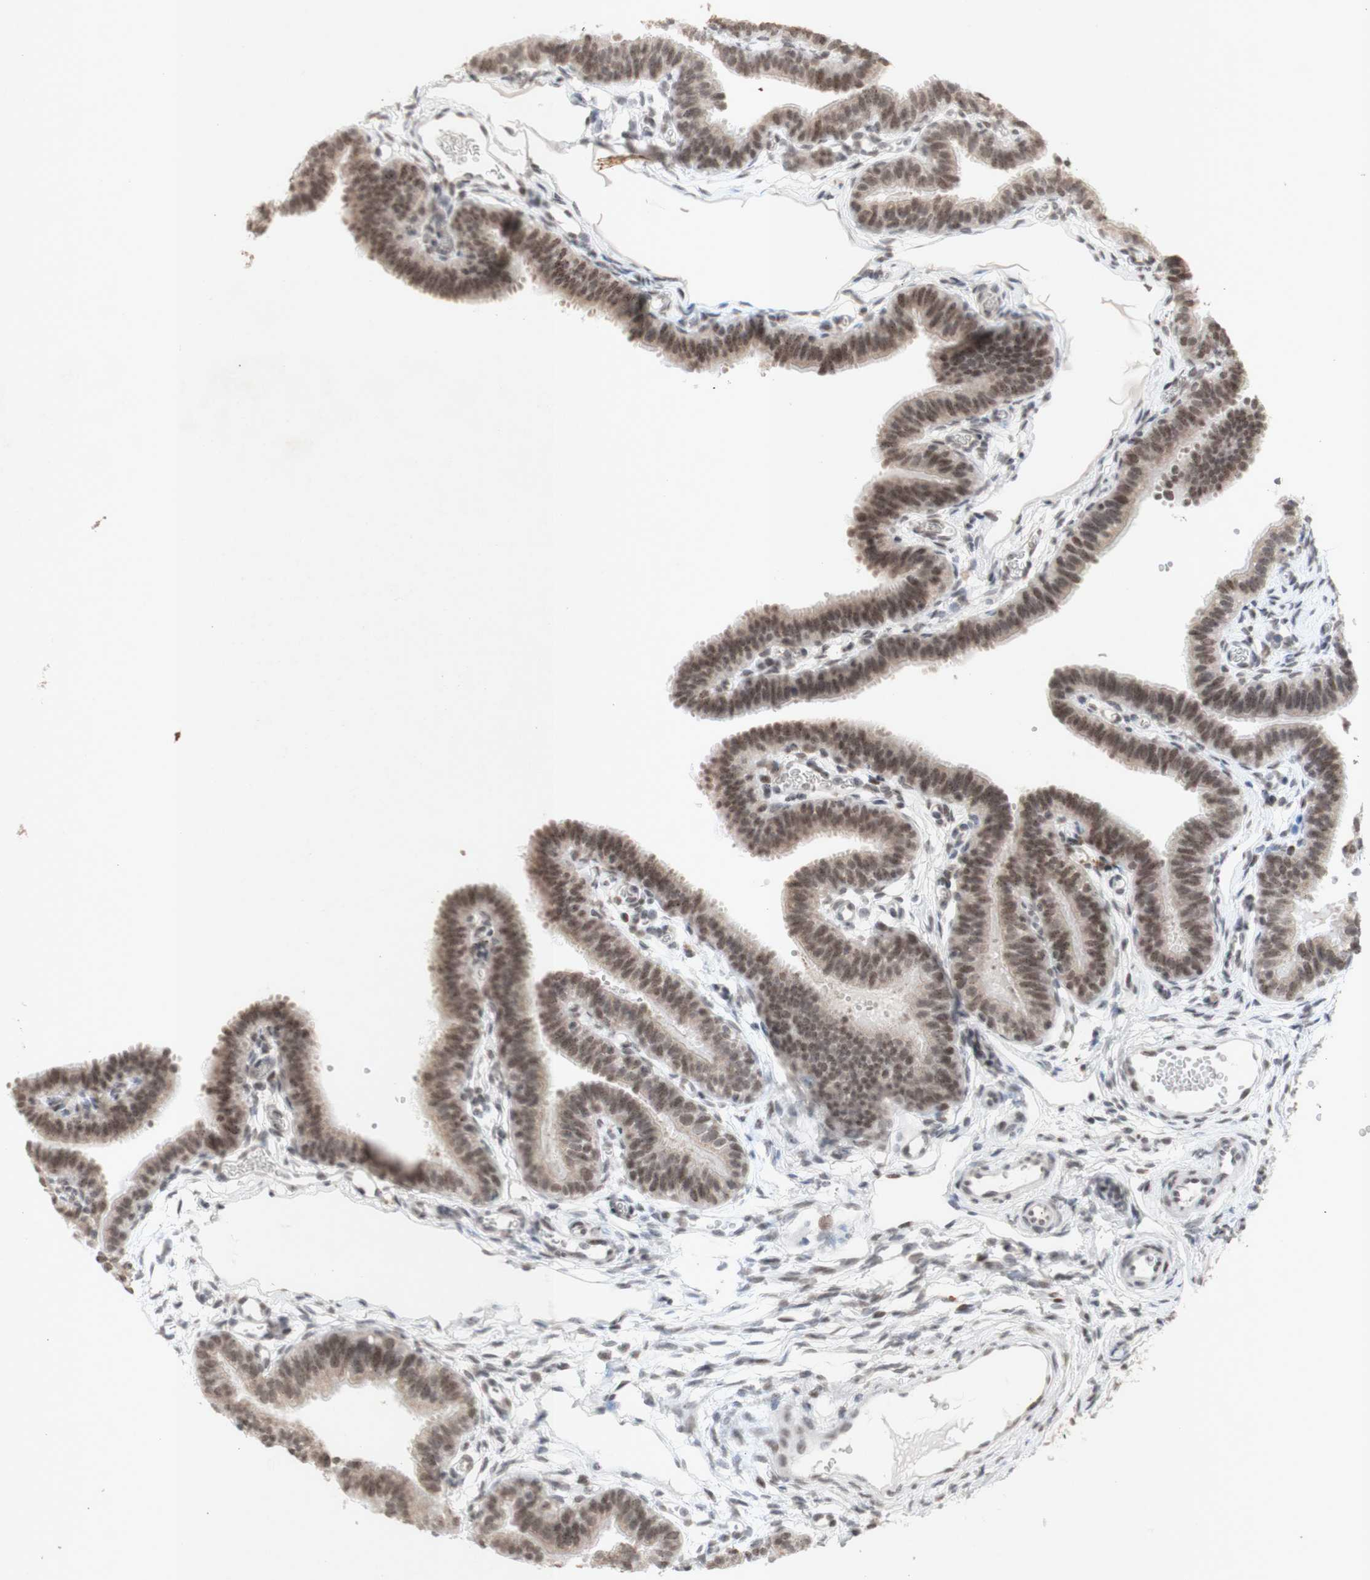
{"staining": {"intensity": "moderate", "quantity": ">75%", "location": "nuclear"}, "tissue": "fallopian tube", "cell_type": "Glandular cells", "image_type": "normal", "snomed": [{"axis": "morphology", "description": "Normal tissue, NOS"}, {"axis": "topography", "description": "Fallopian tube"}, {"axis": "topography", "description": "Placenta"}], "caption": "A micrograph of fallopian tube stained for a protein exhibits moderate nuclear brown staining in glandular cells. (Brightfield microscopy of DAB IHC at high magnification).", "gene": "CENPB", "patient": {"sex": "female", "age": 34}}